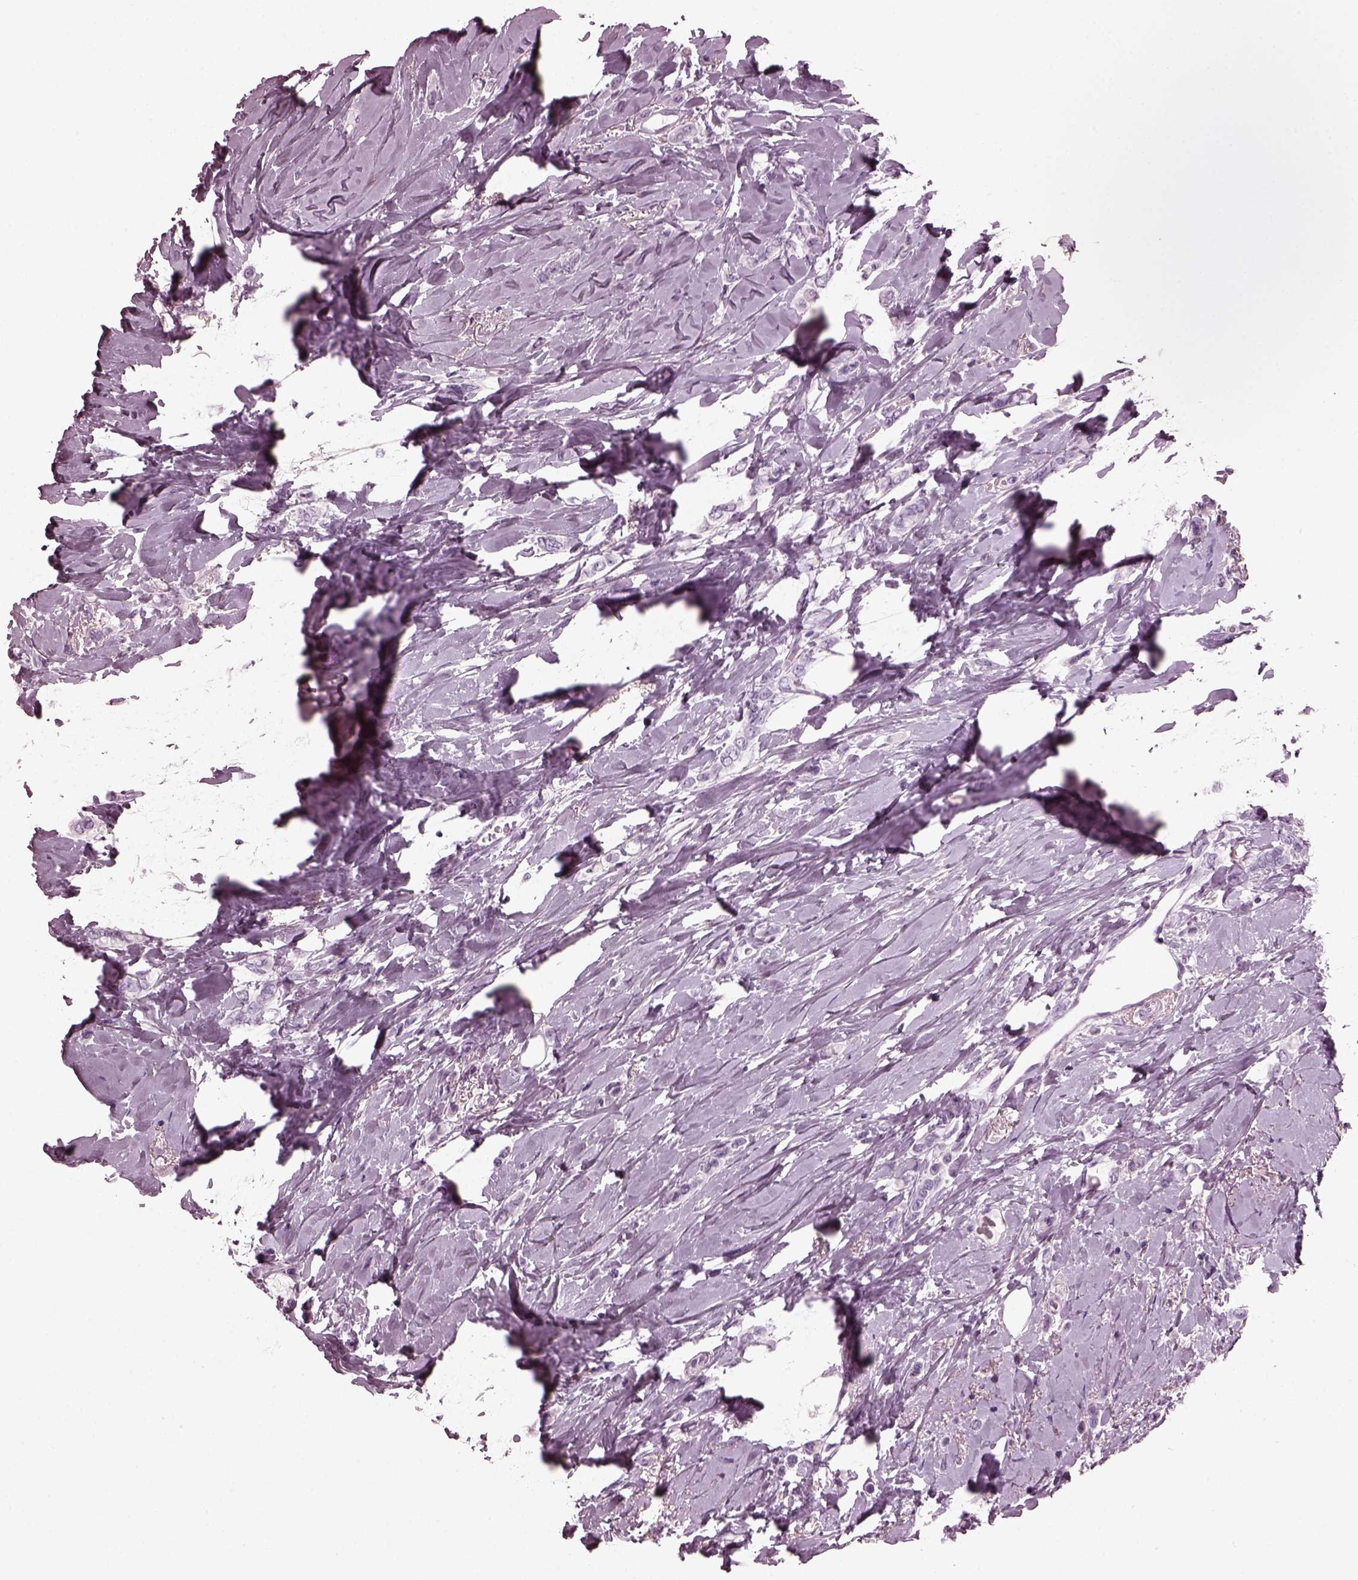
{"staining": {"intensity": "negative", "quantity": "none", "location": "none"}, "tissue": "breast cancer", "cell_type": "Tumor cells", "image_type": "cancer", "snomed": [{"axis": "morphology", "description": "Lobular carcinoma"}, {"axis": "topography", "description": "Breast"}], "caption": "A micrograph of lobular carcinoma (breast) stained for a protein reveals no brown staining in tumor cells.", "gene": "RCVRN", "patient": {"sex": "female", "age": 66}}